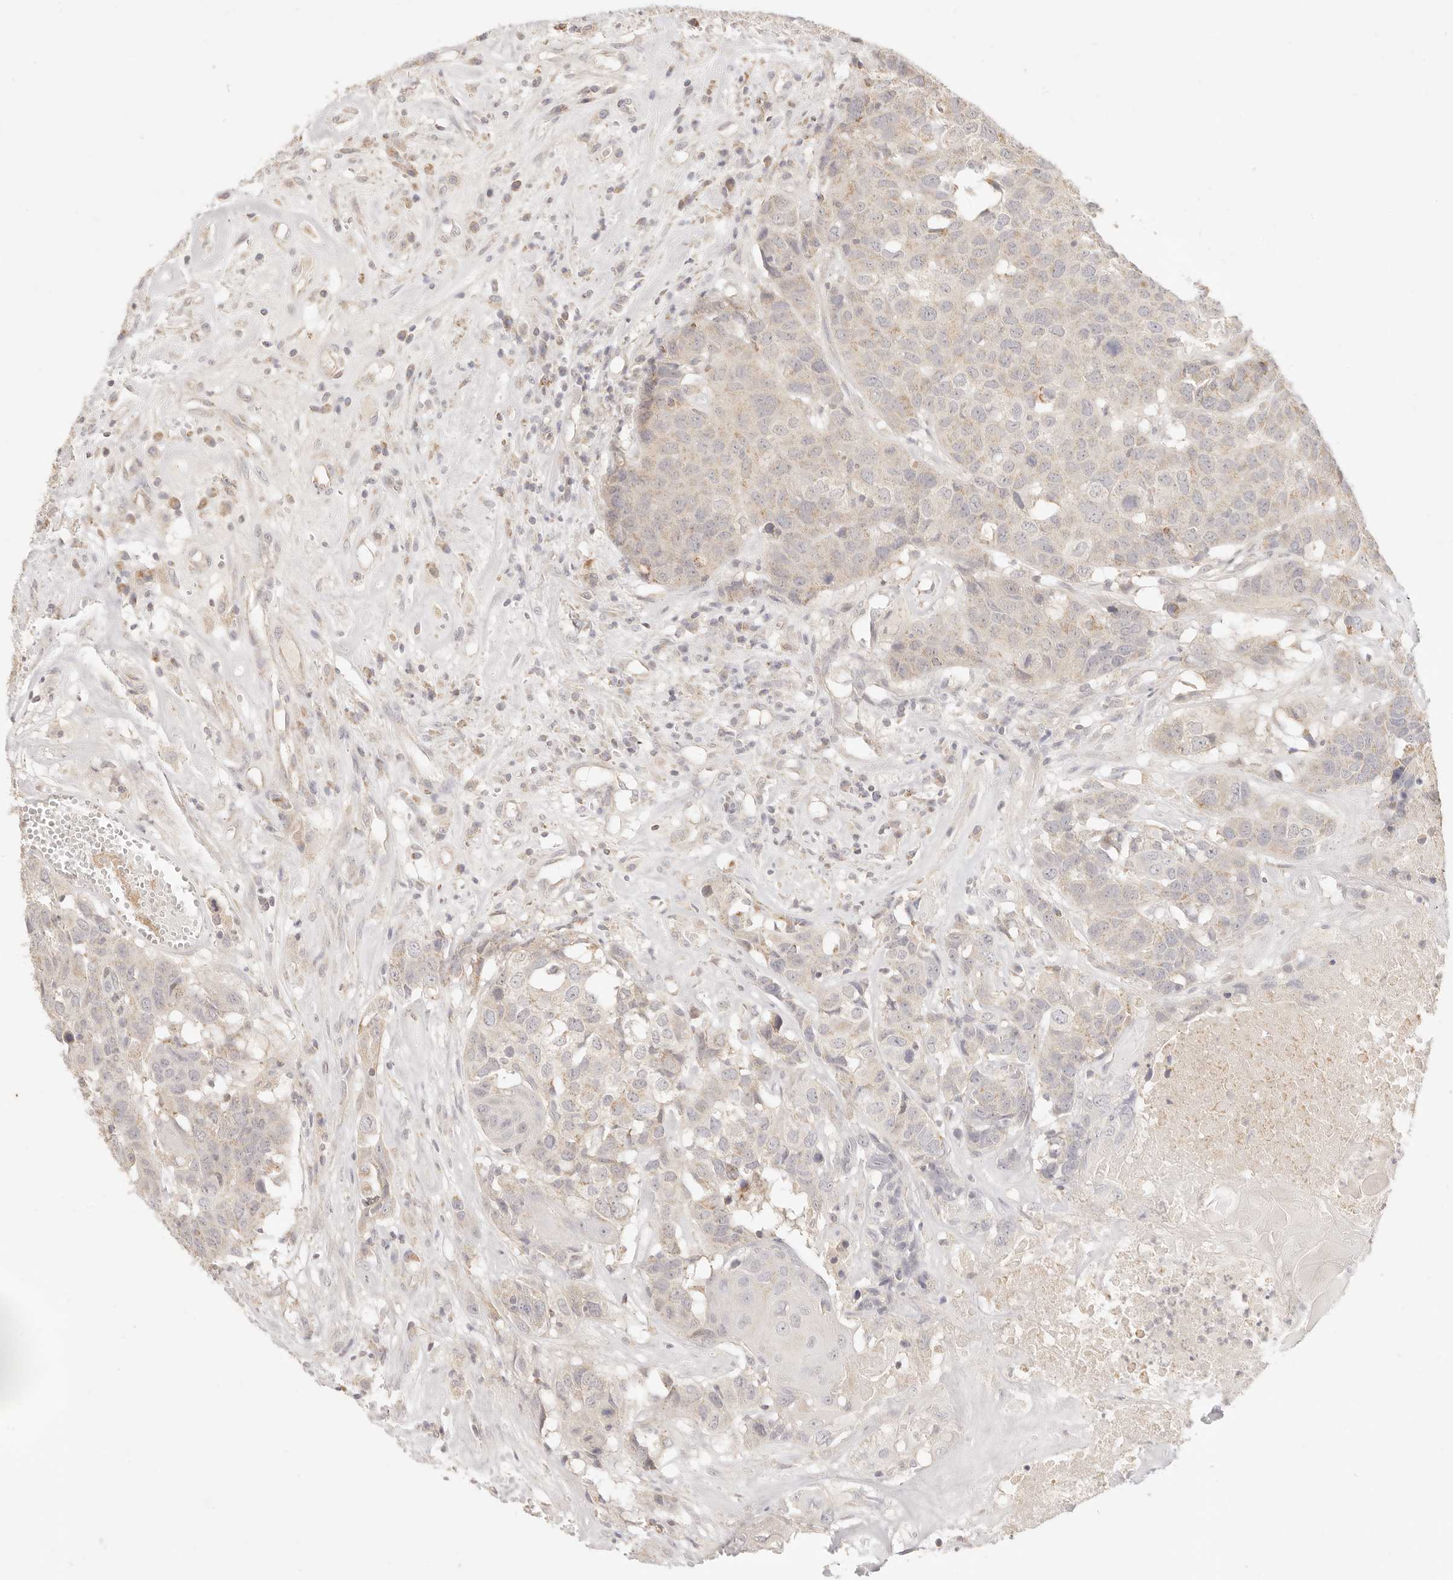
{"staining": {"intensity": "weak", "quantity": "25%-75%", "location": "cytoplasmic/membranous"}, "tissue": "head and neck cancer", "cell_type": "Tumor cells", "image_type": "cancer", "snomed": [{"axis": "morphology", "description": "Squamous cell carcinoma, NOS"}, {"axis": "topography", "description": "Head-Neck"}], "caption": "DAB immunohistochemical staining of human squamous cell carcinoma (head and neck) exhibits weak cytoplasmic/membranous protein staining in about 25%-75% of tumor cells.", "gene": "CPLANE2", "patient": {"sex": "male", "age": 66}}